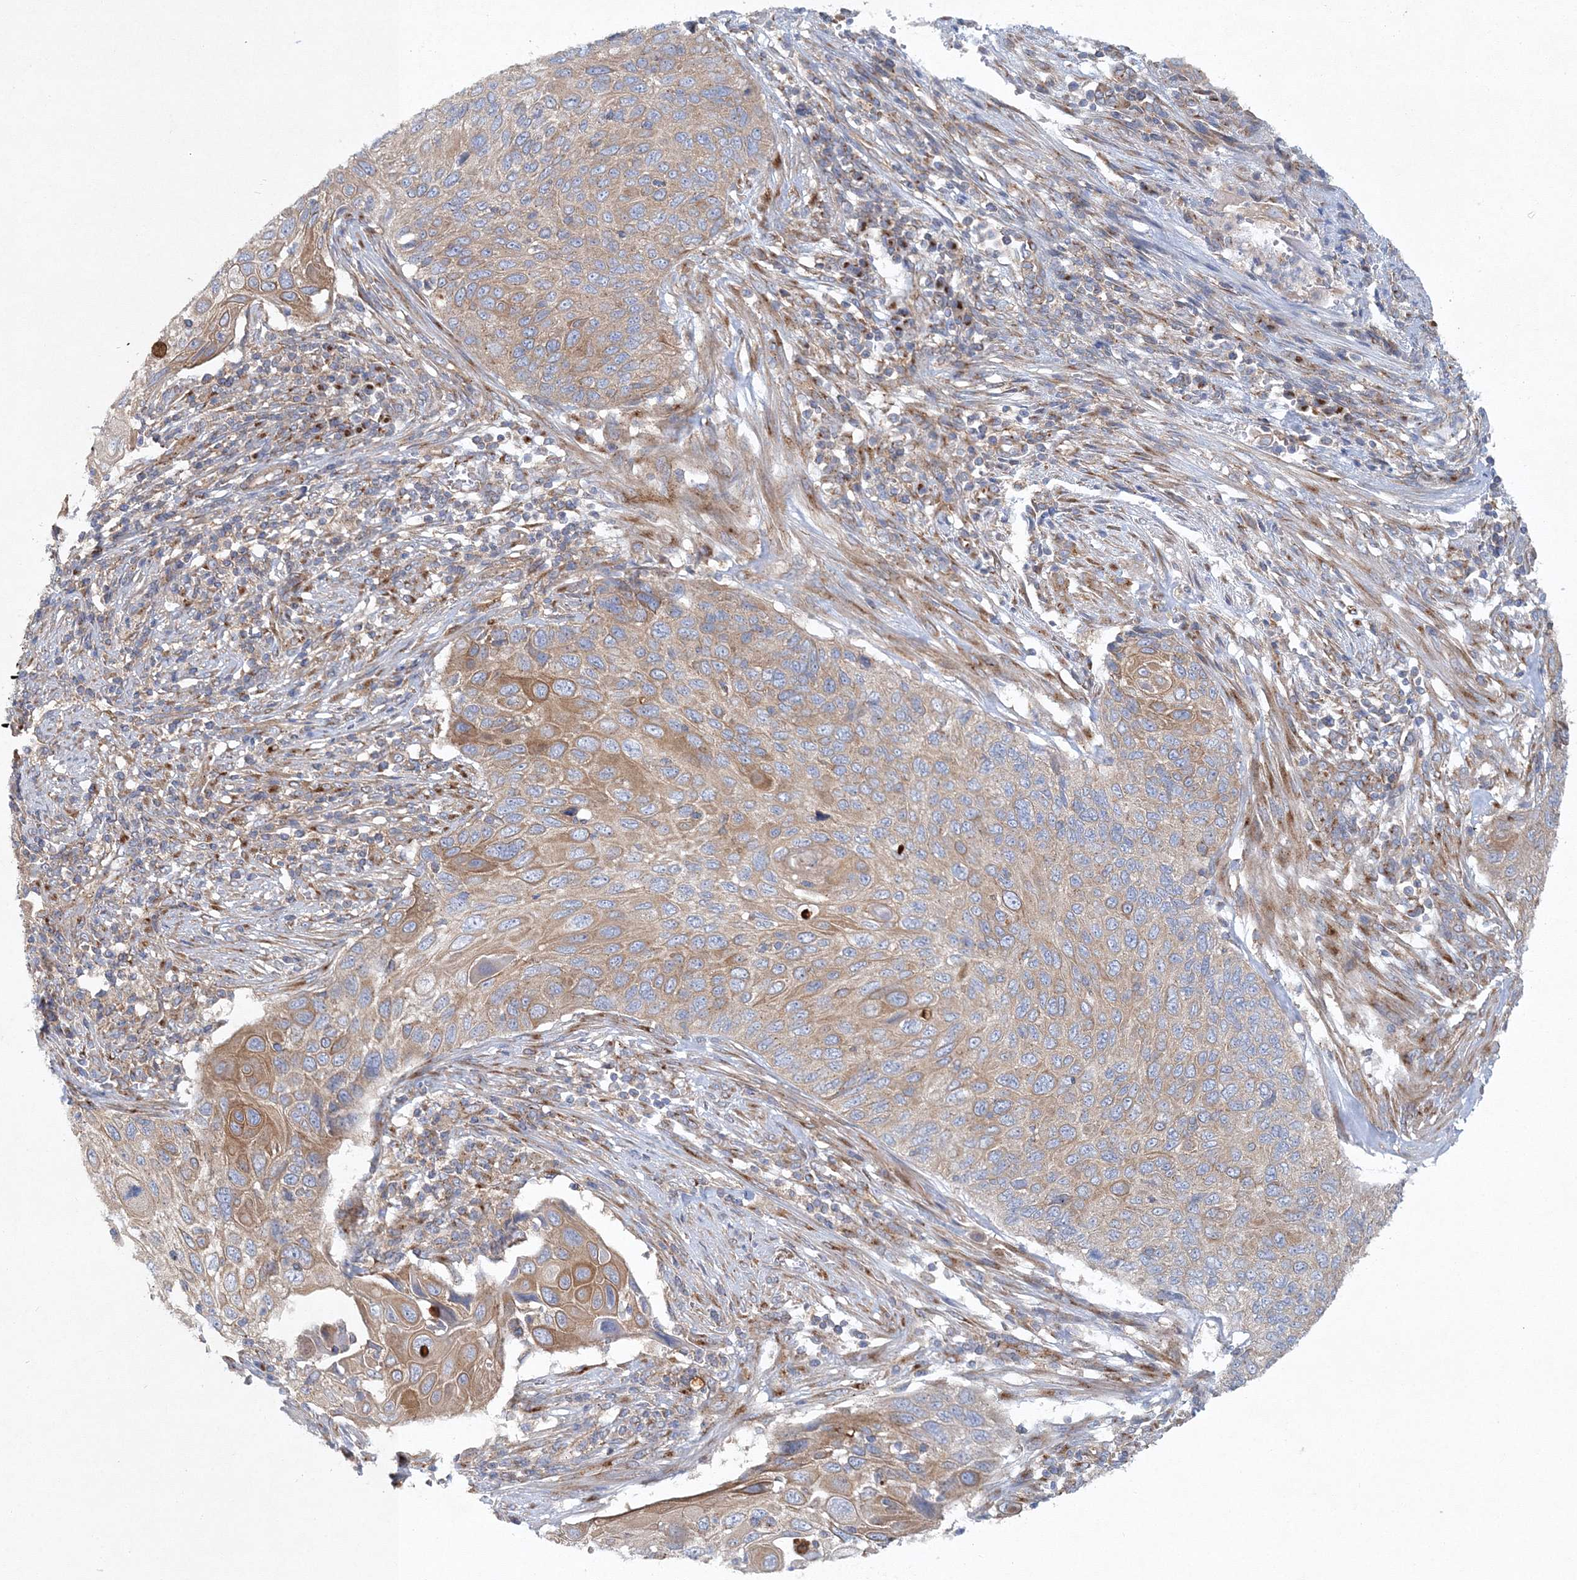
{"staining": {"intensity": "moderate", "quantity": "25%-75%", "location": "cytoplasmic/membranous"}, "tissue": "cervical cancer", "cell_type": "Tumor cells", "image_type": "cancer", "snomed": [{"axis": "morphology", "description": "Squamous cell carcinoma, NOS"}, {"axis": "topography", "description": "Cervix"}], "caption": "Protein expression analysis of cervical cancer (squamous cell carcinoma) shows moderate cytoplasmic/membranous staining in about 25%-75% of tumor cells. The staining was performed using DAB, with brown indicating positive protein expression. Nuclei are stained blue with hematoxylin.", "gene": "SEC23IP", "patient": {"sex": "female", "age": 70}}